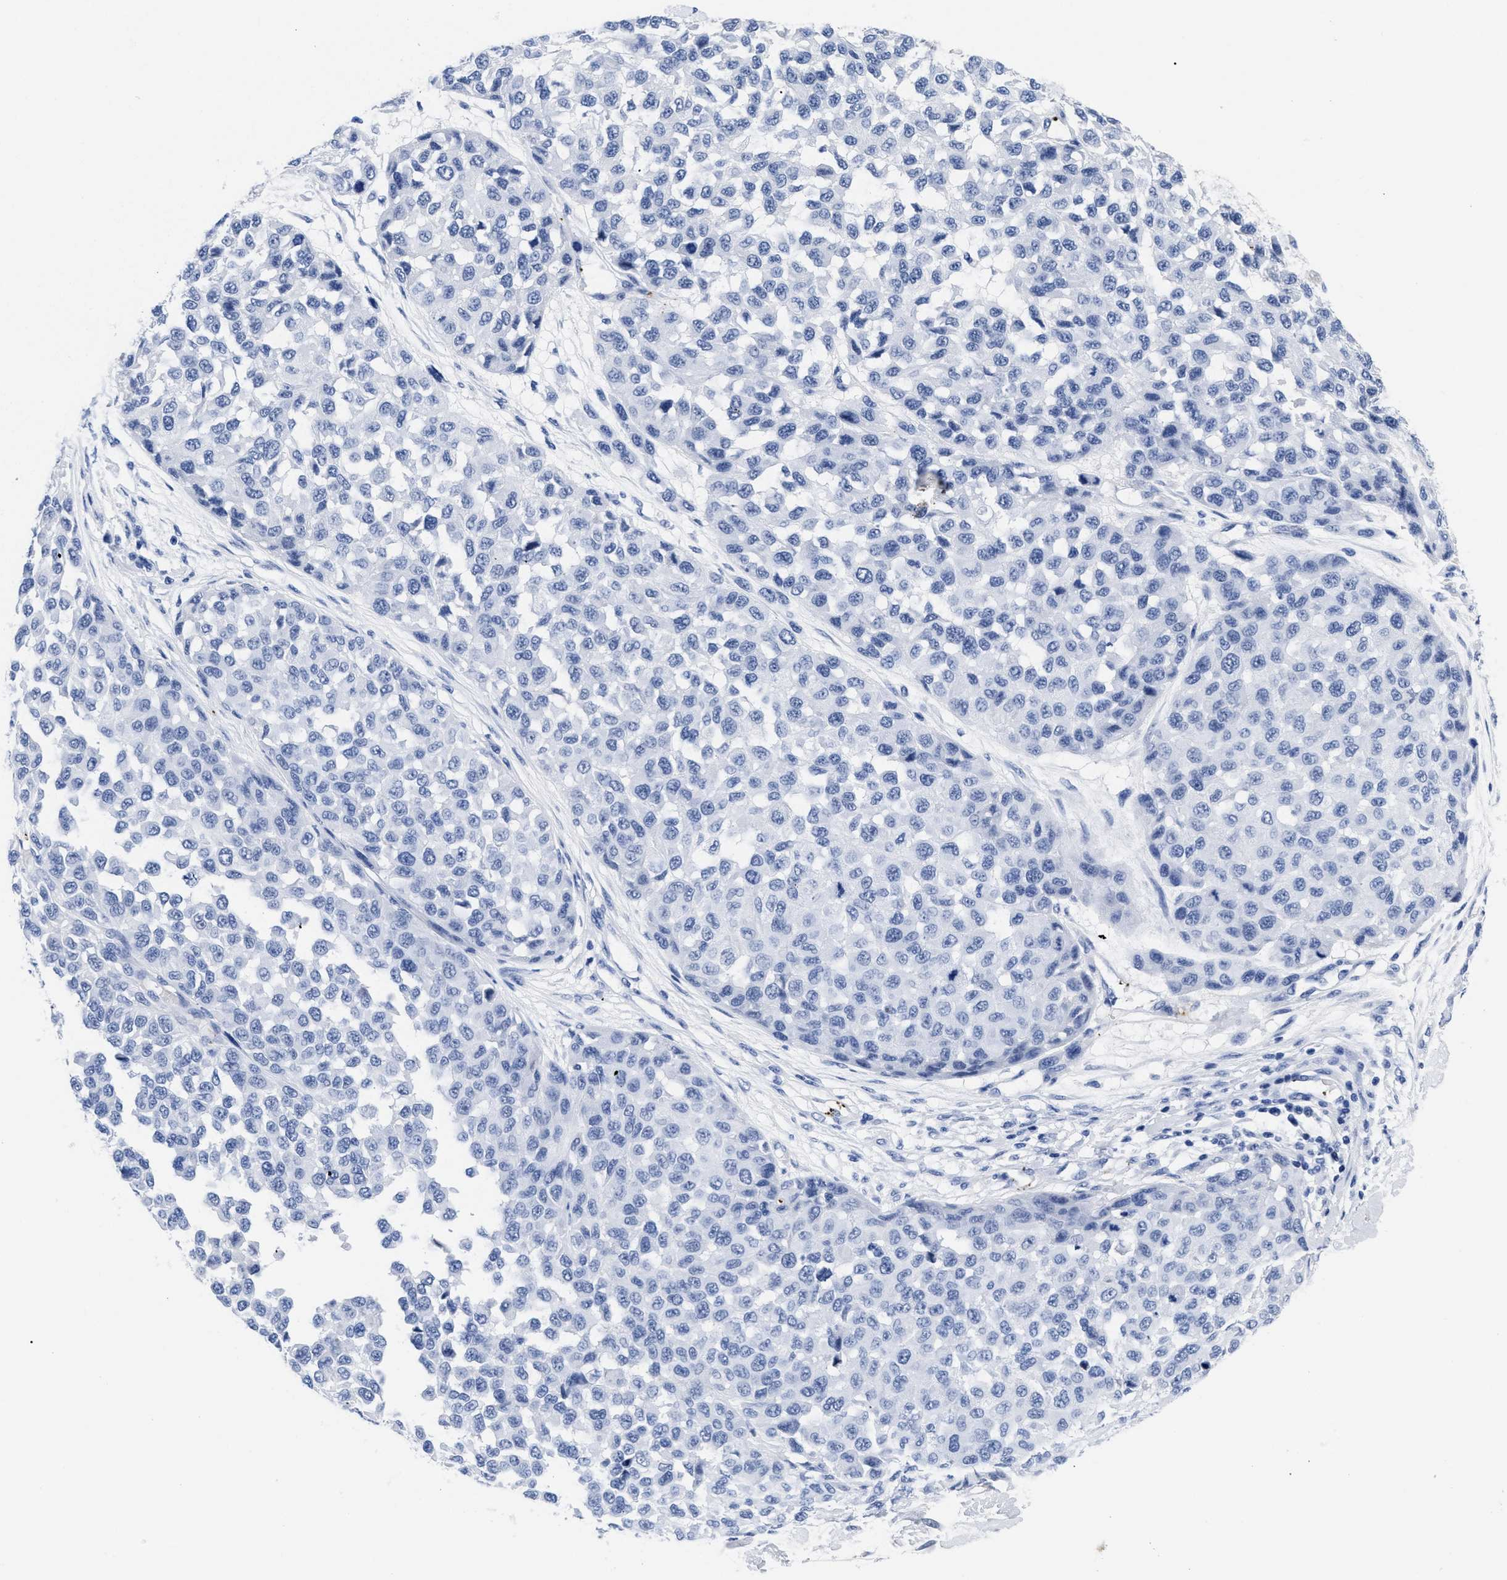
{"staining": {"intensity": "negative", "quantity": "none", "location": "none"}, "tissue": "melanoma", "cell_type": "Tumor cells", "image_type": "cancer", "snomed": [{"axis": "morphology", "description": "Normal tissue, NOS"}, {"axis": "morphology", "description": "Malignant melanoma, NOS"}, {"axis": "topography", "description": "Skin"}], "caption": "High power microscopy histopathology image of an IHC photomicrograph of melanoma, revealing no significant staining in tumor cells. The staining was performed using DAB to visualize the protein expression in brown, while the nuclei were stained in blue with hematoxylin (Magnification: 20x).", "gene": "TREML1", "patient": {"sex": "male", "age": 62}}